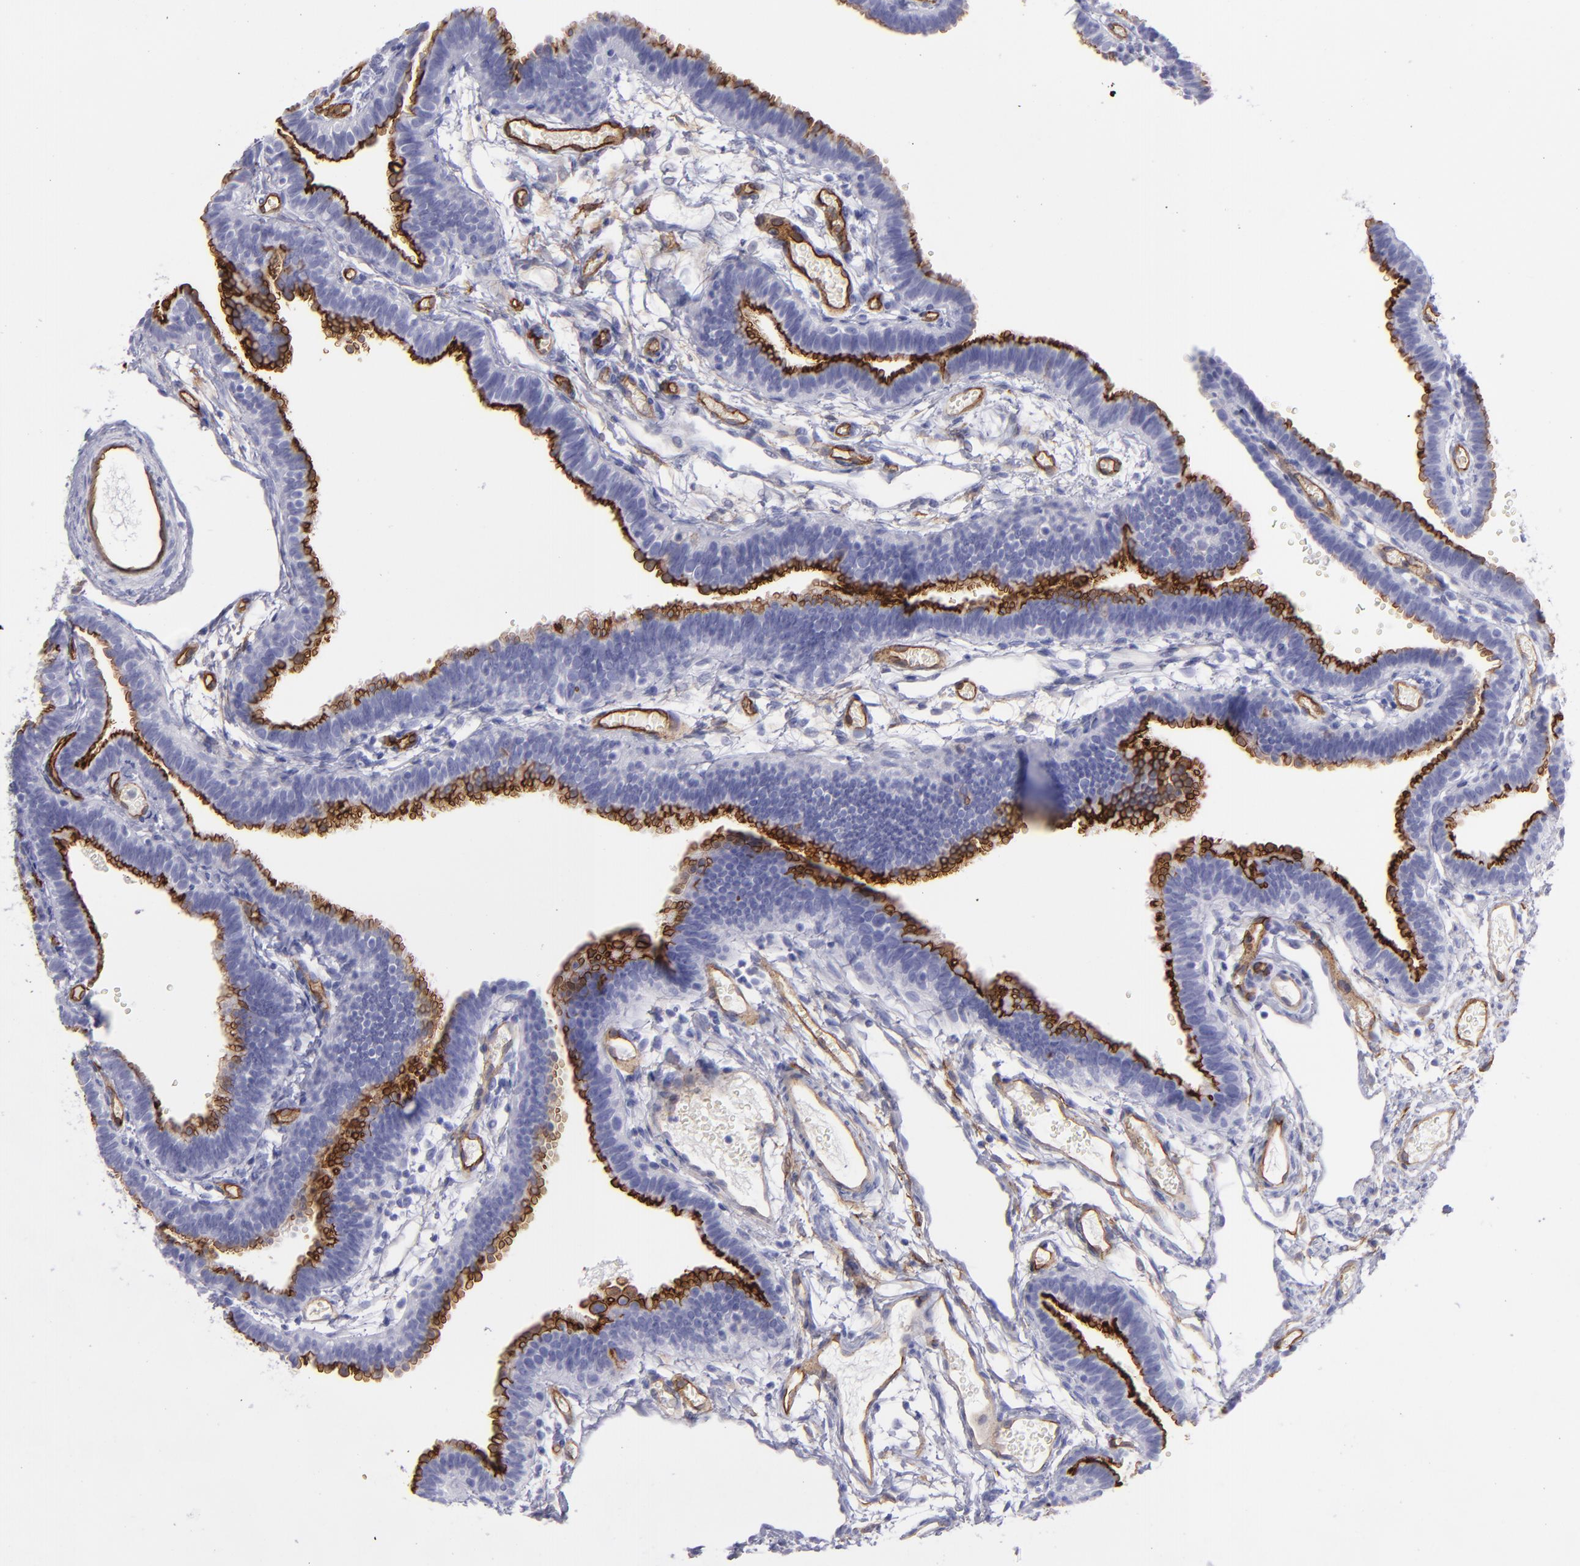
{"staining": {"intensity": "strong", "quantity": ">75%", "location": "cytoplasmic/membranous"}, "tissue": "fallopian tube", "cell_type": "Glandular cells", "image_type": "normal", "snomed": [{"axis": "morphology", "description": "Normal tissue, NOS"}, {"axis": "topography", "description": "Fallopian tube"}], "caption": "IHC staining of benign fallopian tube, which demonstrates high levels of strong cytoplasmic/membranous positivity in about >75% of glandular cells indicating strong cytoplasmic/membranous protein positivity. The staining was performed using DAB (brown) for protein detection and nuclei were counterstained in hematoxylin (blue).", "gene": "ACE", "patient": {"sex": "female", "age": 29}}